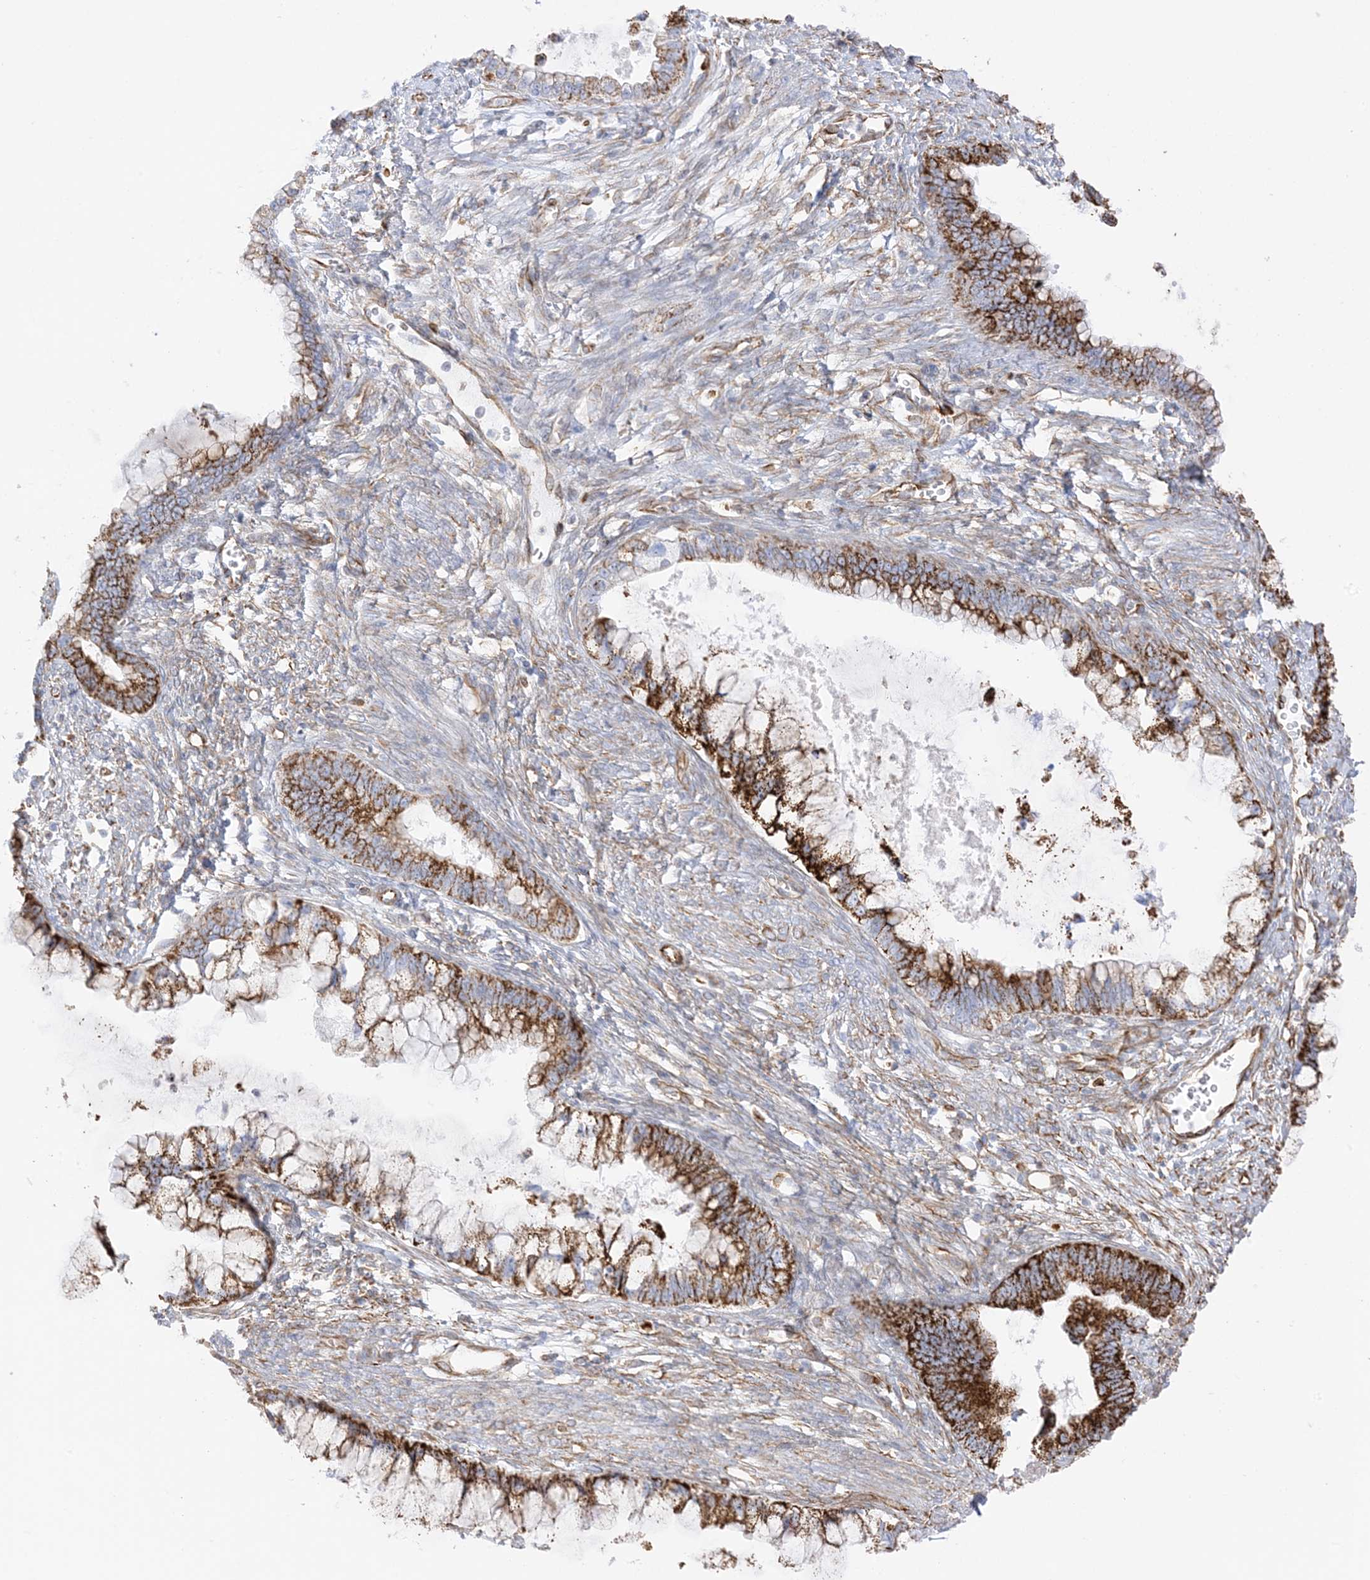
{"staining": {"intensity": "strong", "quantity": ">75%", "location": "cytoplasmic/membranous"}, "tissue": "cervical cancer", "cell_type": "Tumor cells", "image_type": "cancer", "snomed": [{"axis": "morphology", "description": "Adenocarcinoma, NOS"}, {"axis": "topography", "description": "Cervix"}], "caption": "Immunohistochemical staining of human cervical cancer (adenocarcinoma) displays high levels of strong cytoplasmic/membranous staining in approximately >75% of tumor cells.", "gene": "PID1", "patient": {"sex": "female", "age": 44}}